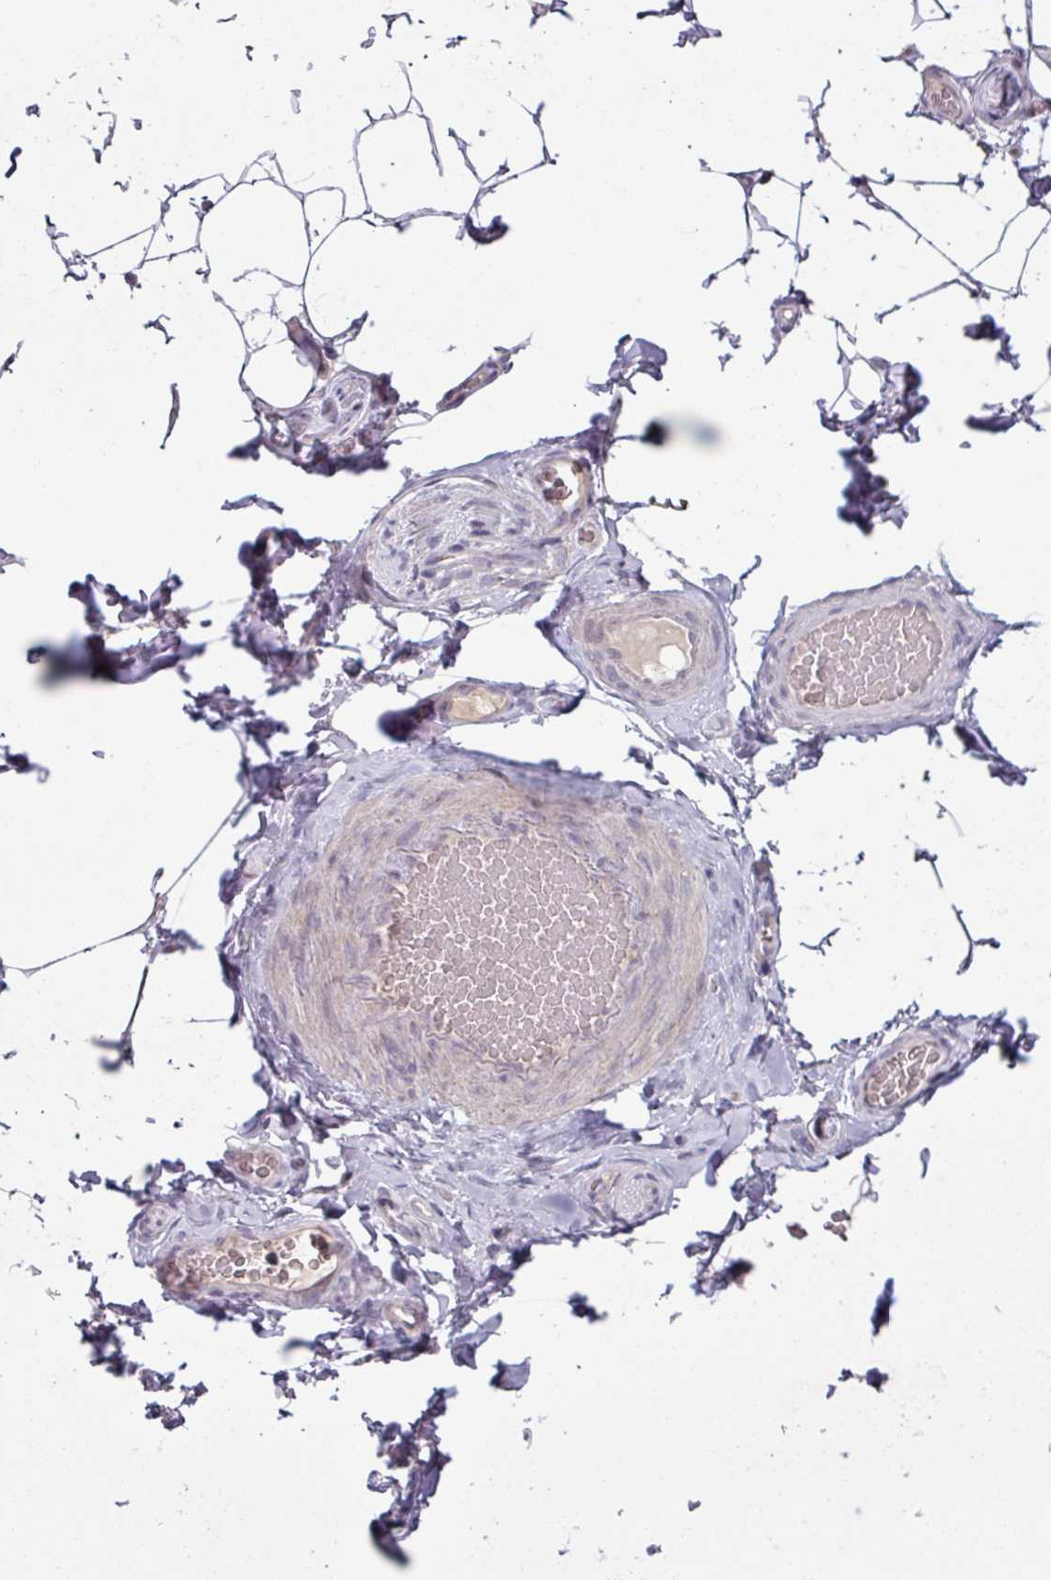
{"staining": {"intensity": "negative", "quantity": "none", "location": "none"}, "tissue": "adipose tissue", "cell_type": "Adipocytes", "image_type": "normal", "snomed": [{"axis": "morphology", "description": "Normal tissue, NOS"}, {"axis": "topography", "description": "Vascular tissue"}, {"axis": "topography", "description": "Peripheral nerve tissue"}], "caption": "This is an immunohistochemistry (IHC) histopathology image of normal human adipose tissue. There is no expression in adipocytes.", "gene": "OGFOD3", "patient": {"sex": "male", "age": 41}}